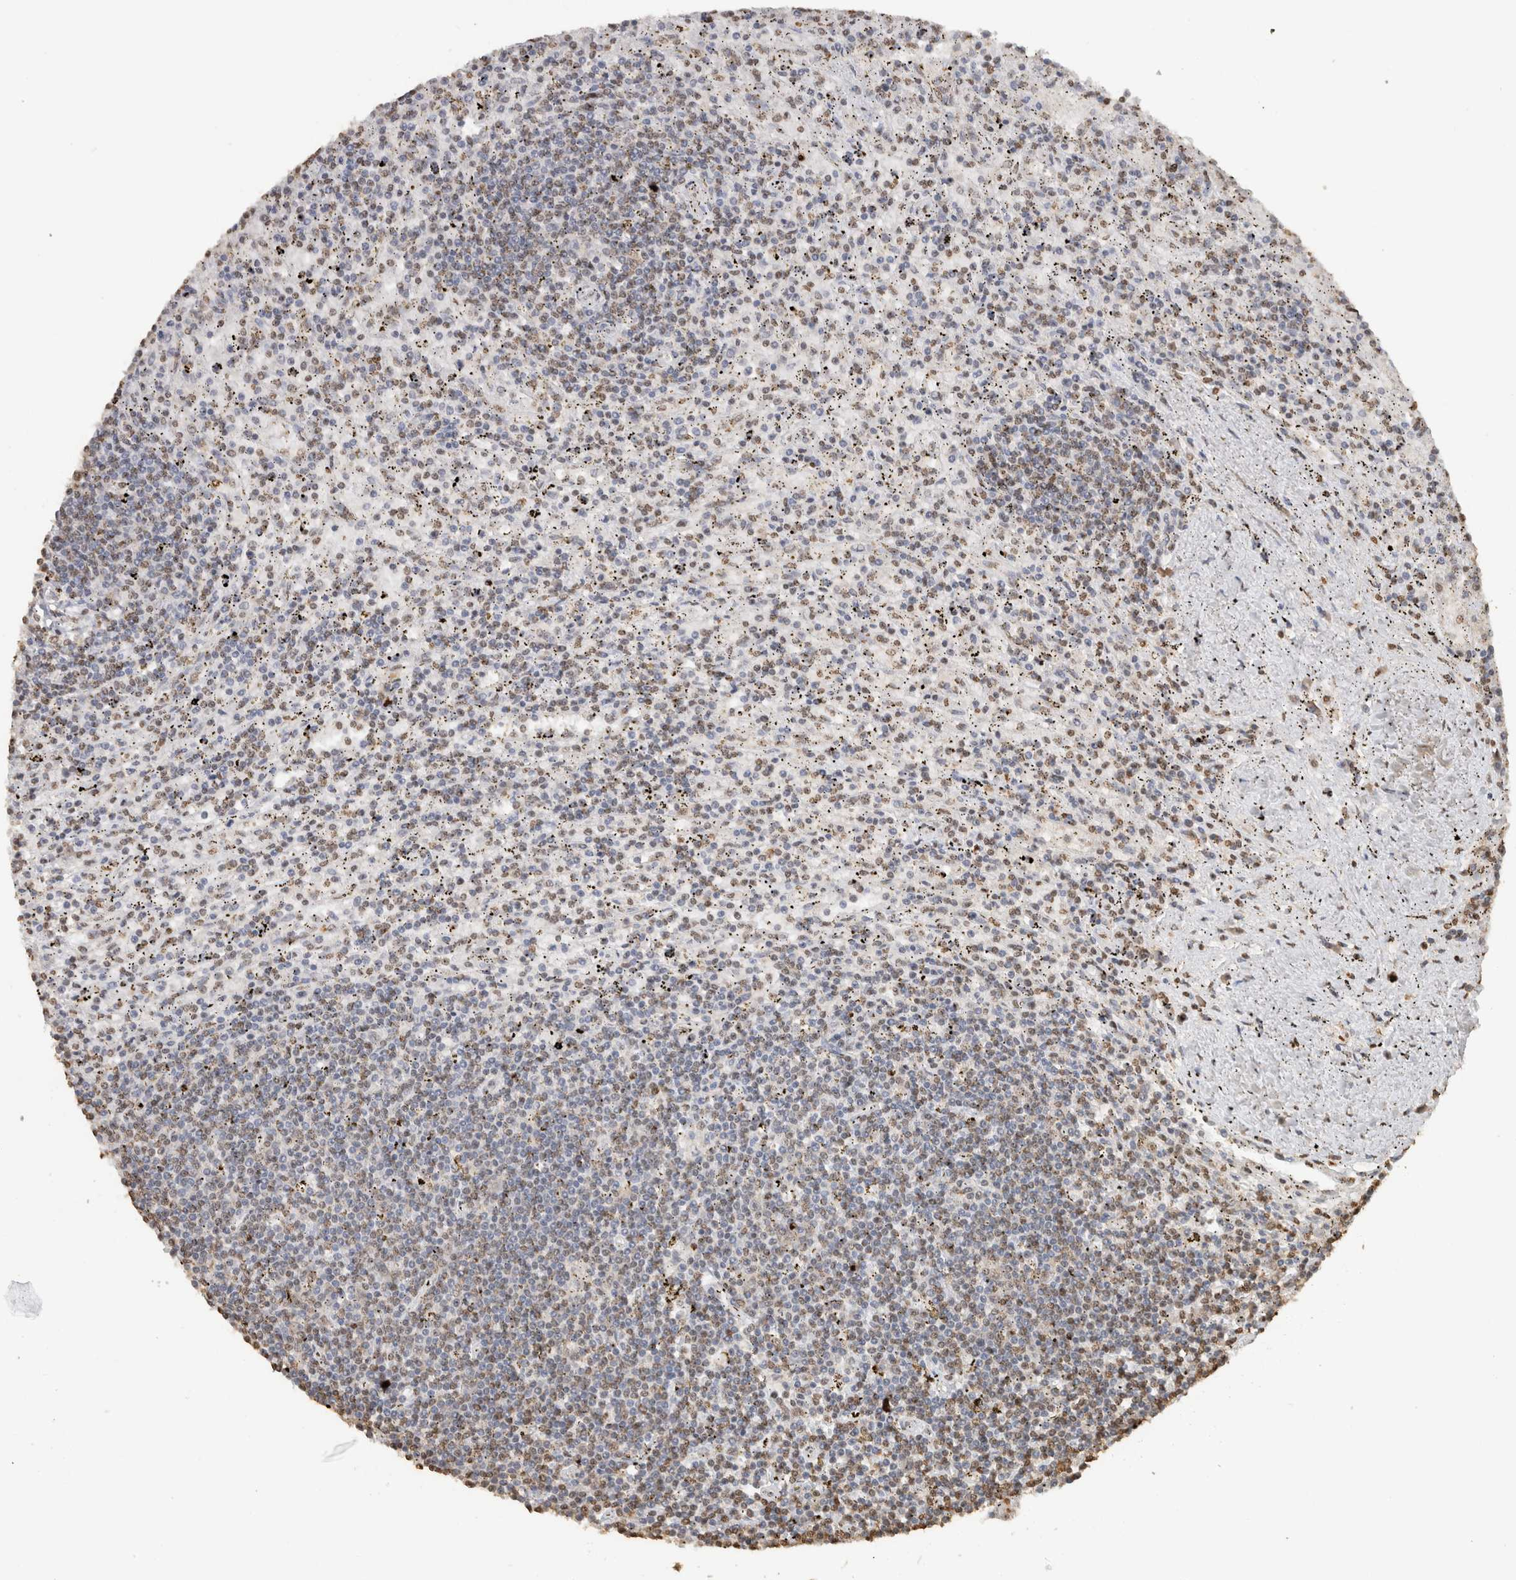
{"staining": {"intensity": "weak", "quantity": "25%-75%", "location": "nuclear"}, "tissue": "lymphoma", "cell_type": "Tumor cells", "image_type": "cancer", "snomed": [{"axis": "morphology", "description": "Malignant lymphoma, non-Hodgkin's type, Low grade"}, {"axis": "topography", "description": "Spleen"}], "caption": "Brown immunohistochemical staining in malignant lymphoma, non-Hodgkin's type (low-grade) displays weak nuclear positivity in about 25%-75% of tumor cells.", "gene": "HAND2", "patient": {"sex": "male", "age": 76}}